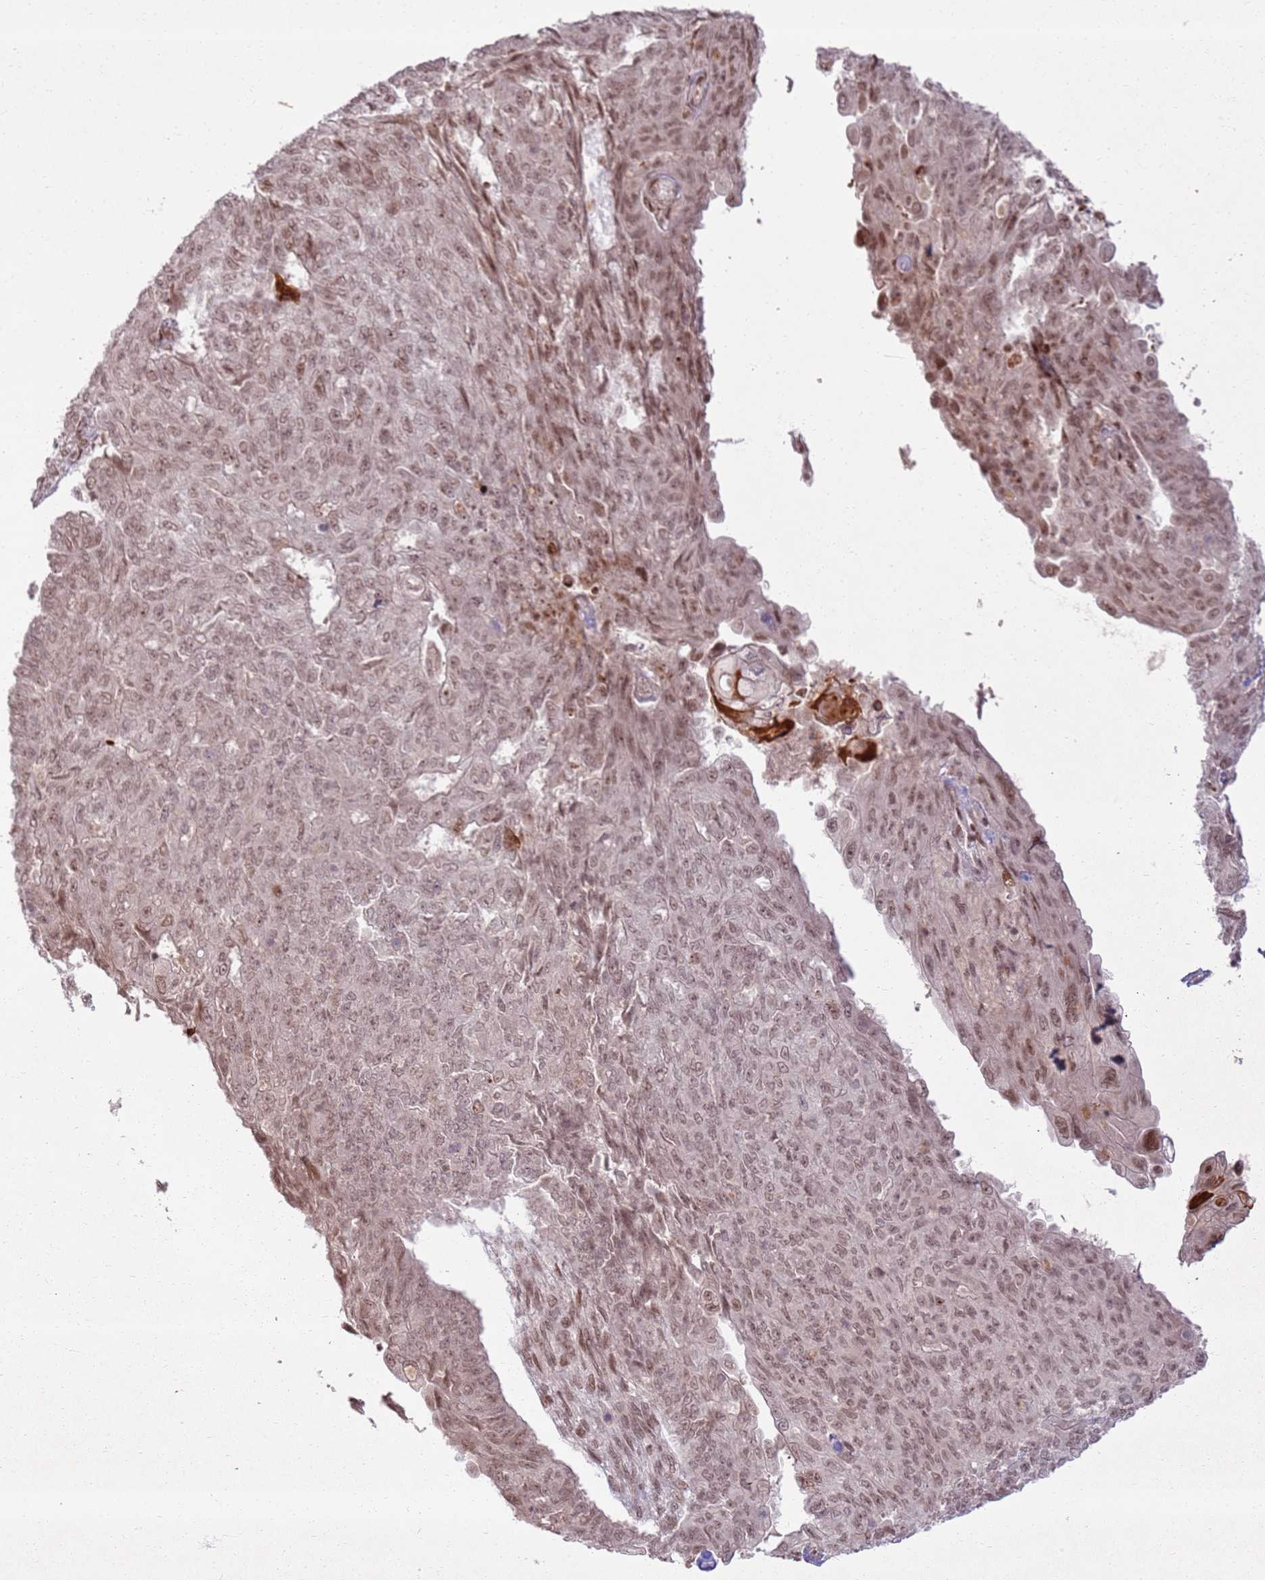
{"staining": {"intensity": "moderate", "quantity": ">75%", "location": "nuclear"}, "tissue": "endometrial cancer", "cell_type": "Tumor cells", "image_type": "cancer", "snomed": [{"axis": "morphology", "description": "Adenocarcinoma, NOS"}, {"axis": "topography", "description": "Endometrium"}], "caption": "High-power microscopy captured an immunohistochemistry (IHC) histopathology image of endometrial cancer (adenocarcinoma), revealing moderate nuclear expression in about >75% of tumor cells.", "gene": "KLHL36", "patient": {"sex": "female", "age": 32}}